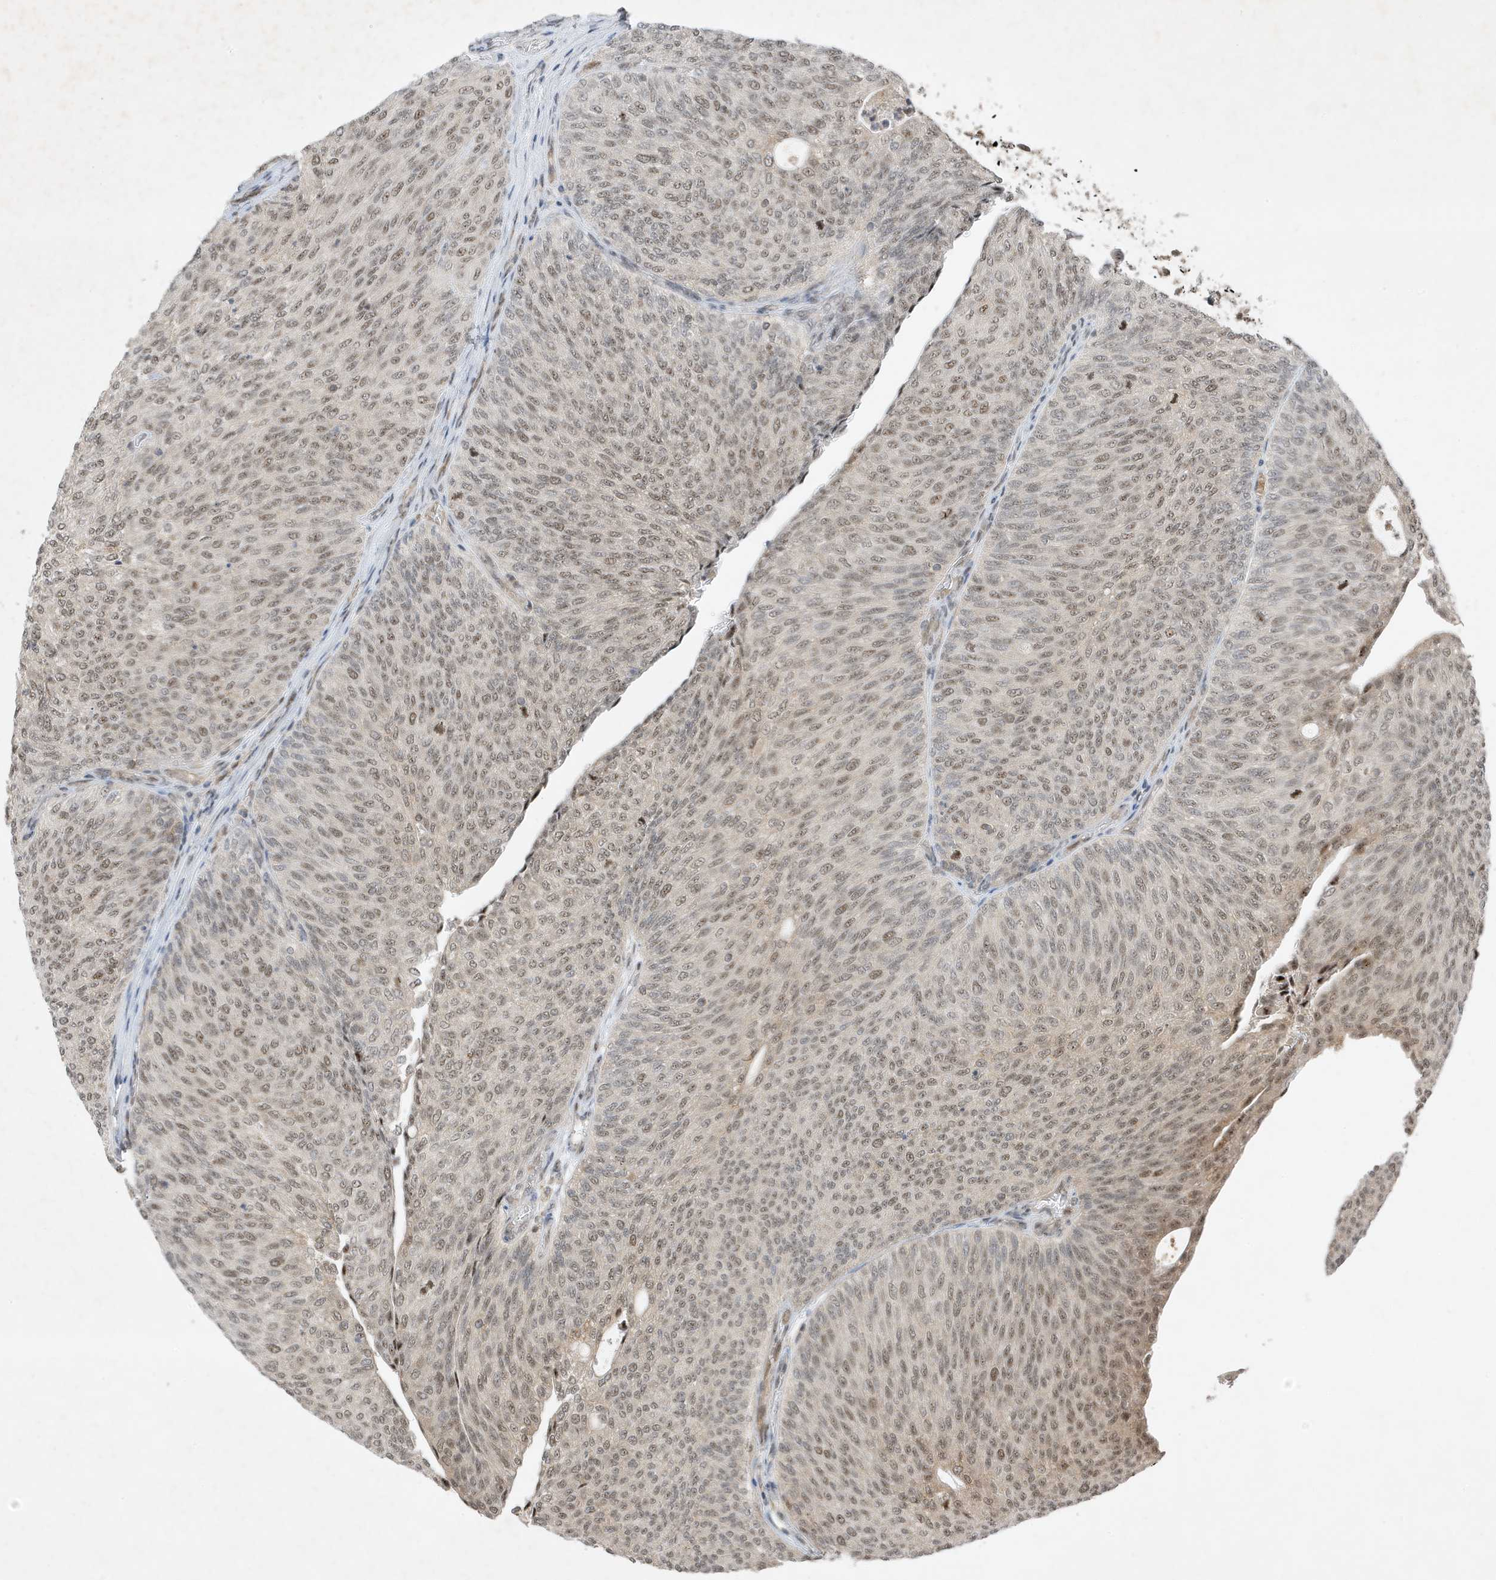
{"staining": {"intensity": "weak", "quantity": ">75%", "location": "nuclear"}, "tissue": "urothelial cancer", "cell_type": "Tumor cells", "image_type": "cancer", "snomed": [{"axis": "morphology", "description": "Urothelial carcinoma, Low grade"}, {"axis": "topography", "description": "Urinary bladder"}], "caption": "A photomicrograph of urothelial carcinoma (low-grade) stained for a protein displays weak nuclear brown staining in tumor cells.", "gene": "MAST3", "patient": {"sex": "female", "age": 79}}